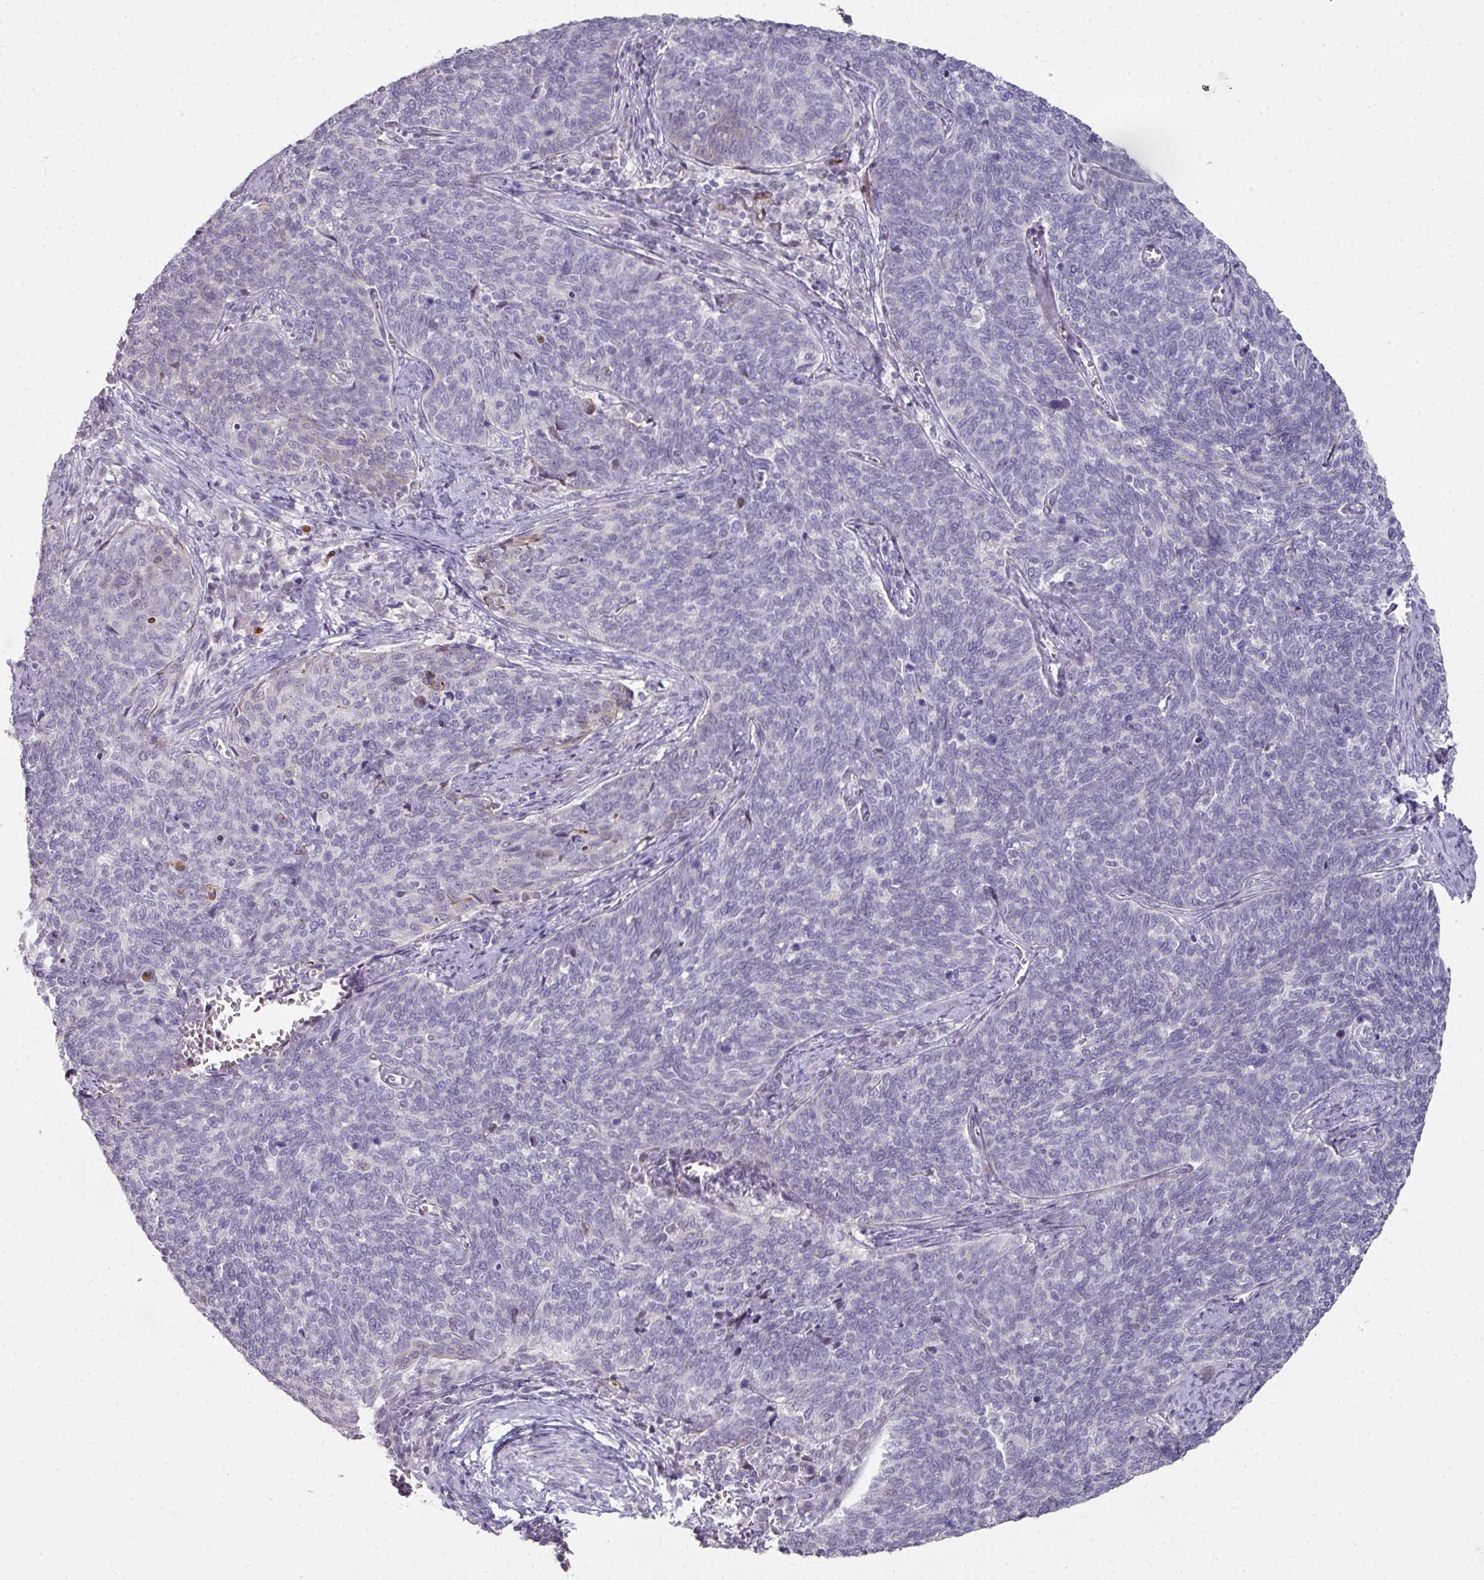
{"staining": {"intensity": "negative", "quantity": "none", "location": "none"}, "tissue": "cervical cancer", "cell_type": "Tumor cells", "image_type": "cancer", "snomed": [{"axis": "morphology", "description": "Squamous cell carcinoma, NOS"}, {"axis": "topography", "description": "Cervix"}], "caption": "Immunohistochemical staining of human cervical cancer (squamous cell carcinoma) exhibits no significant expression in tumor cells.", "gene": "GTF2H3", "patient": {"sex": "female", "age": 39}}